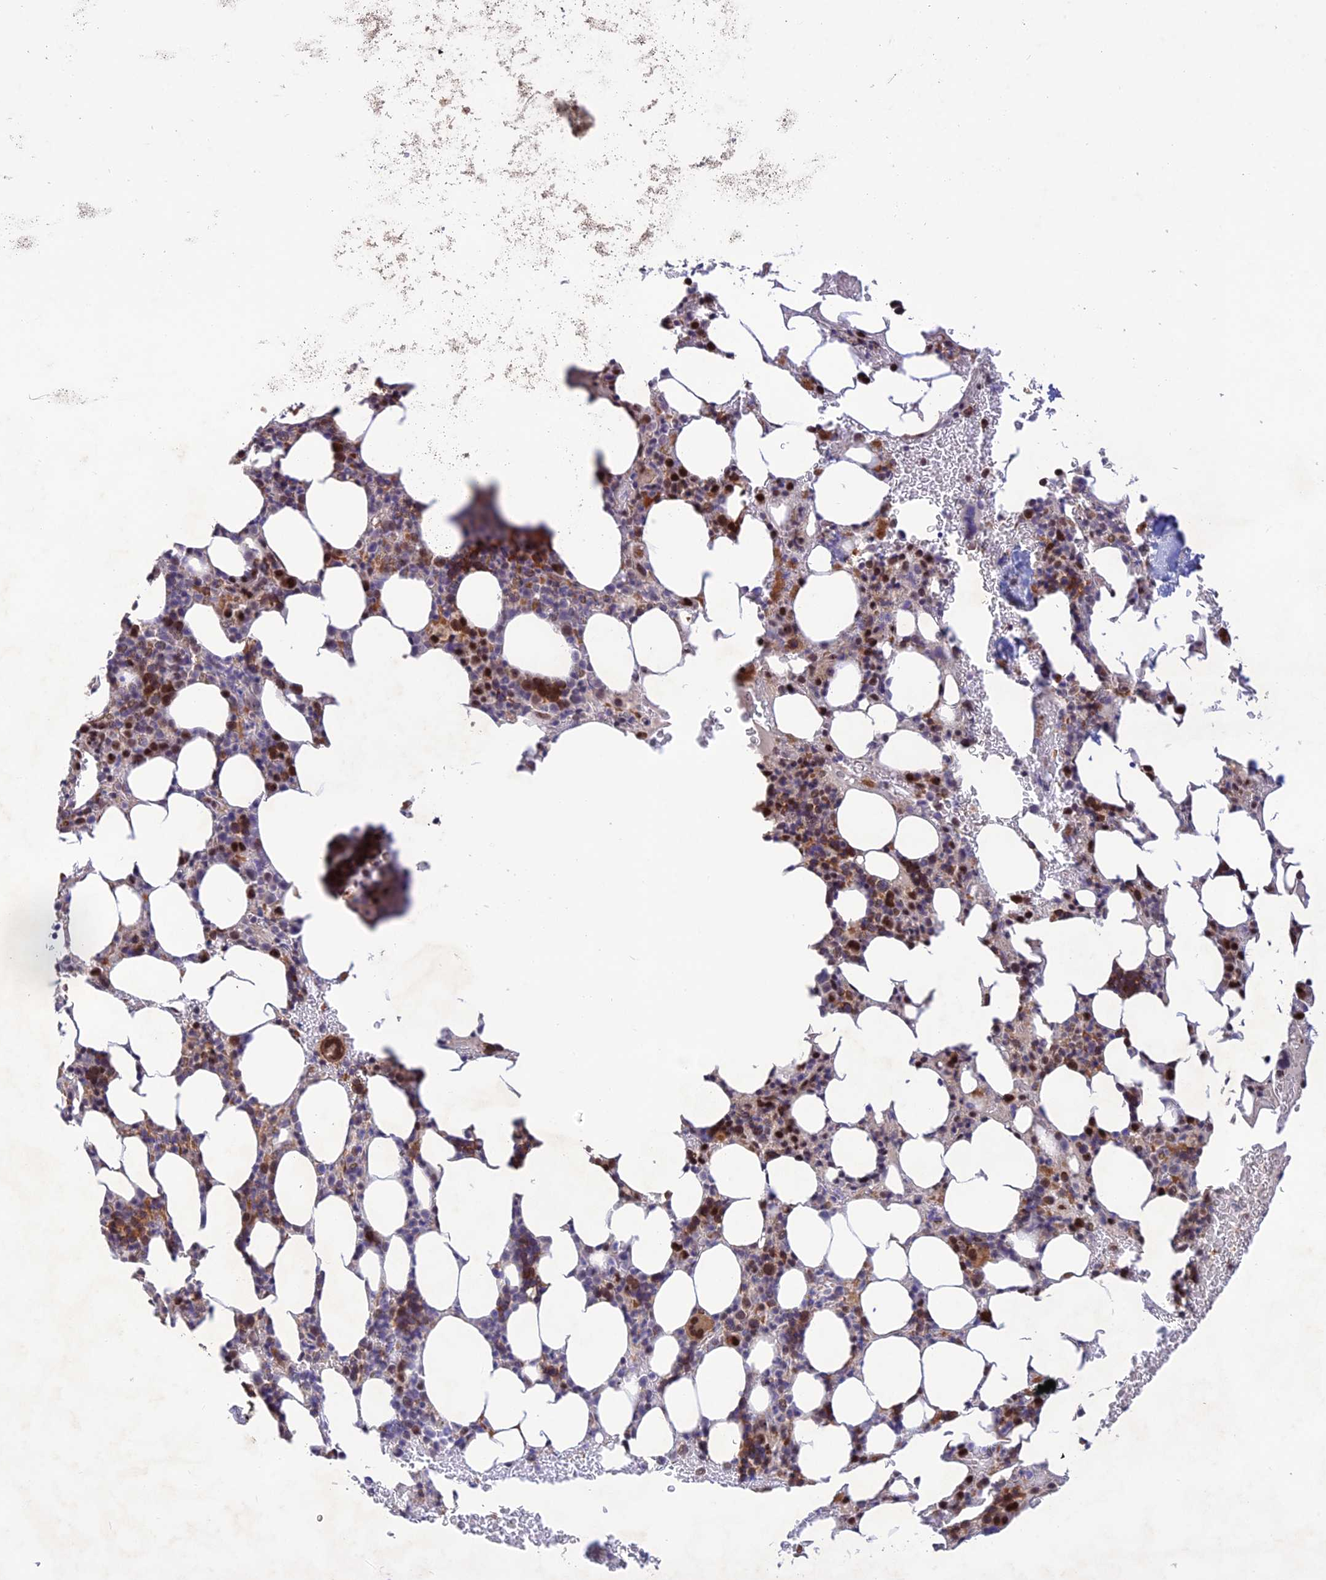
{"staining": {"intensity": "strong", "quantity": "25%-75%", "location": "cytoplasmic/membranous,nuclear"}, "tissue": "bone marrow", "cell_type": "Hematopoietic cells", "image_type": "normal", "snomed": [{"axis": "morphology", "description": "Normal tissue, NOS"}, {"axis": "topography", "description": "Bone marrow"}], "caption": "Immunohistochemical staining of normal human bone marrow exhibits strong cytoplasmic/membranous,nuclear protein positivity in approximately 25%-75% of hematopoietic cells.", "gene": "WDR55", "patient": {"sex": "male", "age": 78}}